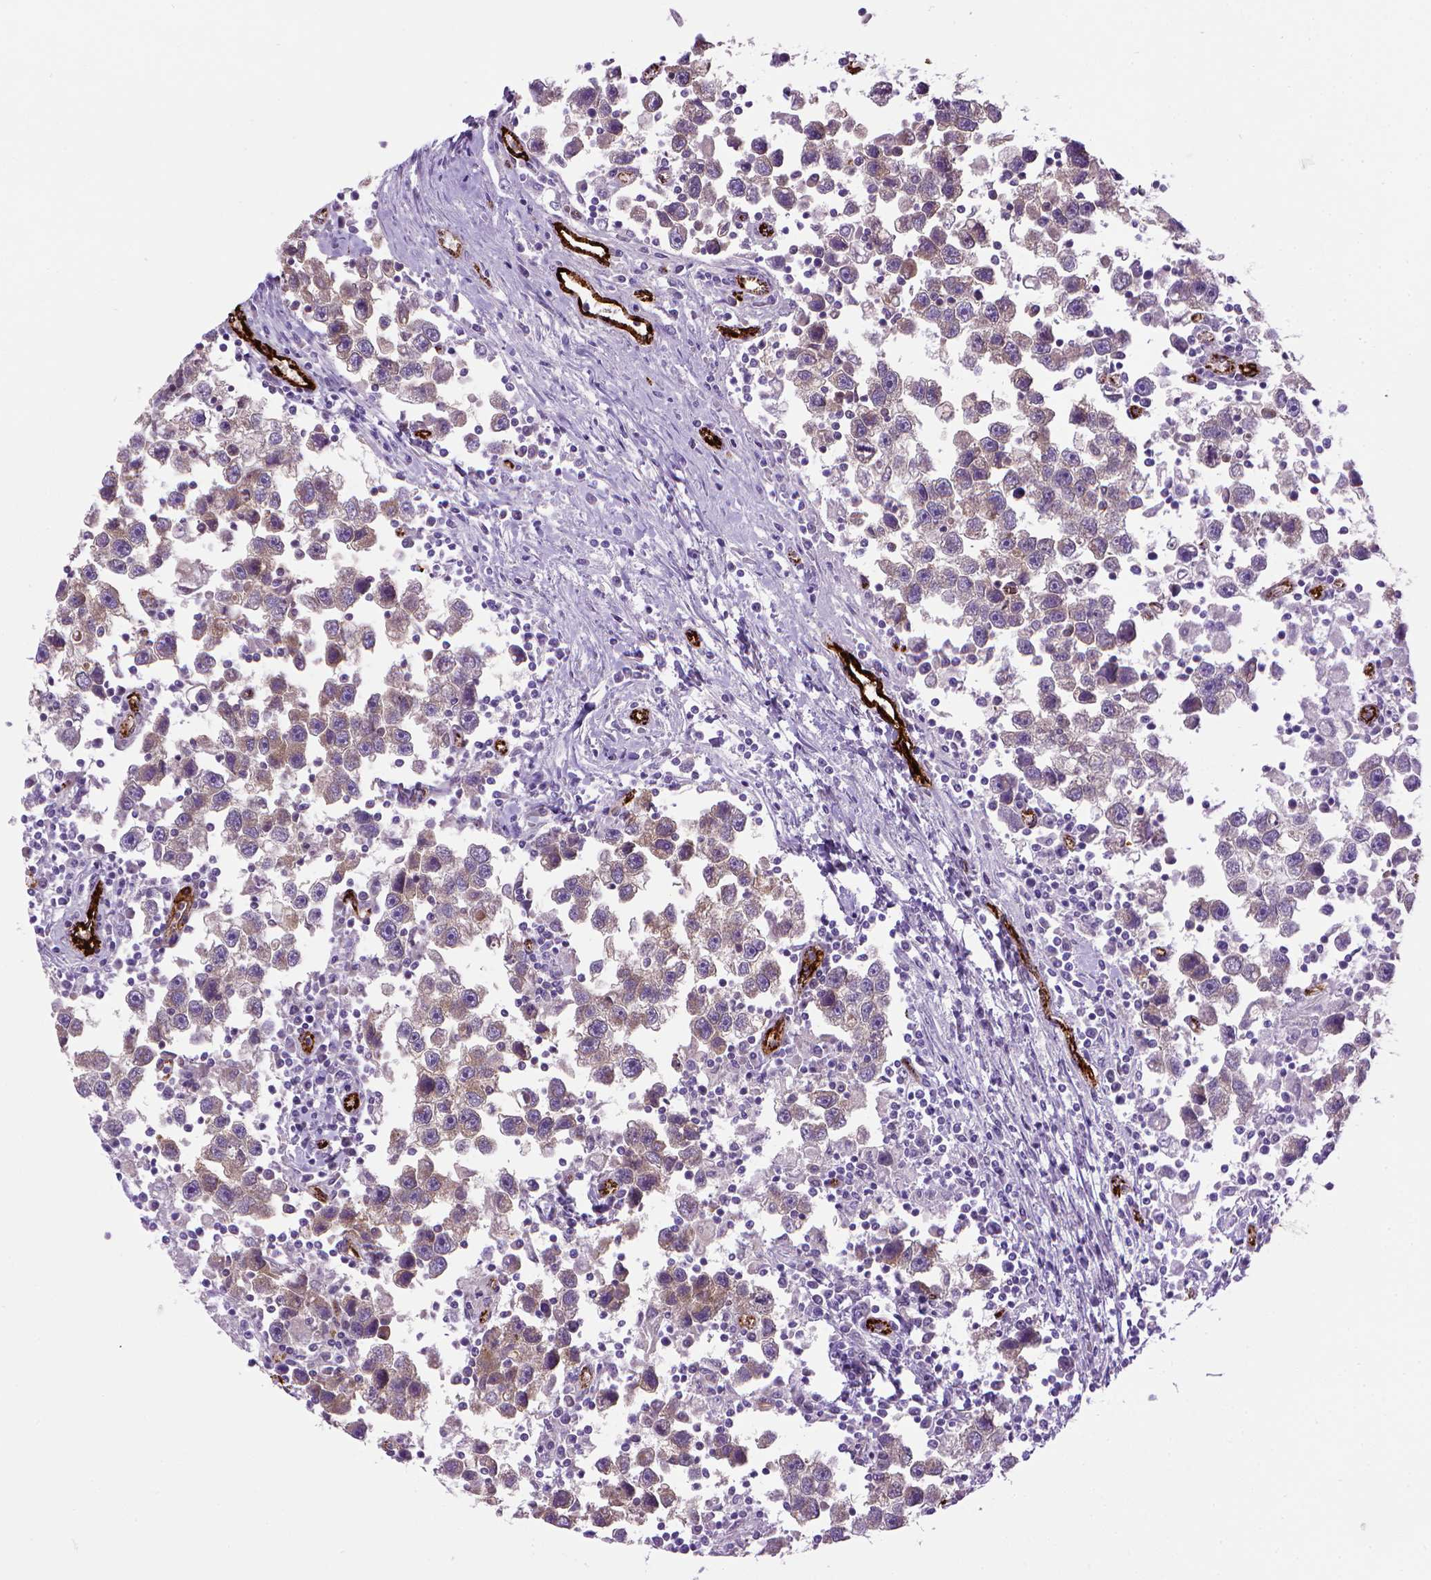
{"staining": {"intensity": "weak", "quantity": ">75%", "location": "cytoplasmic/membranous"}, "tissue": "testis cancer", "cell_type": "Tumor cells", "image_type": "cancer", "snomed": [{"axis": "morphology", "description": "Seminoma, NOS"}, {"axis": "topography", "description": "Testis"}], "caption": "Immunohistochemistry (IHC) image of neoplastic tissue: human seminoma (testis) stained using immunohistochemistry (IHC) exhibits low levels of weak protein expression localized specifically in the cytoplasmic/membranous of tumor cells, appearing as a cytoplasmic/membranous brown color.", "gene": "VWF", "patient": {"sex": "male", "age": 30}}